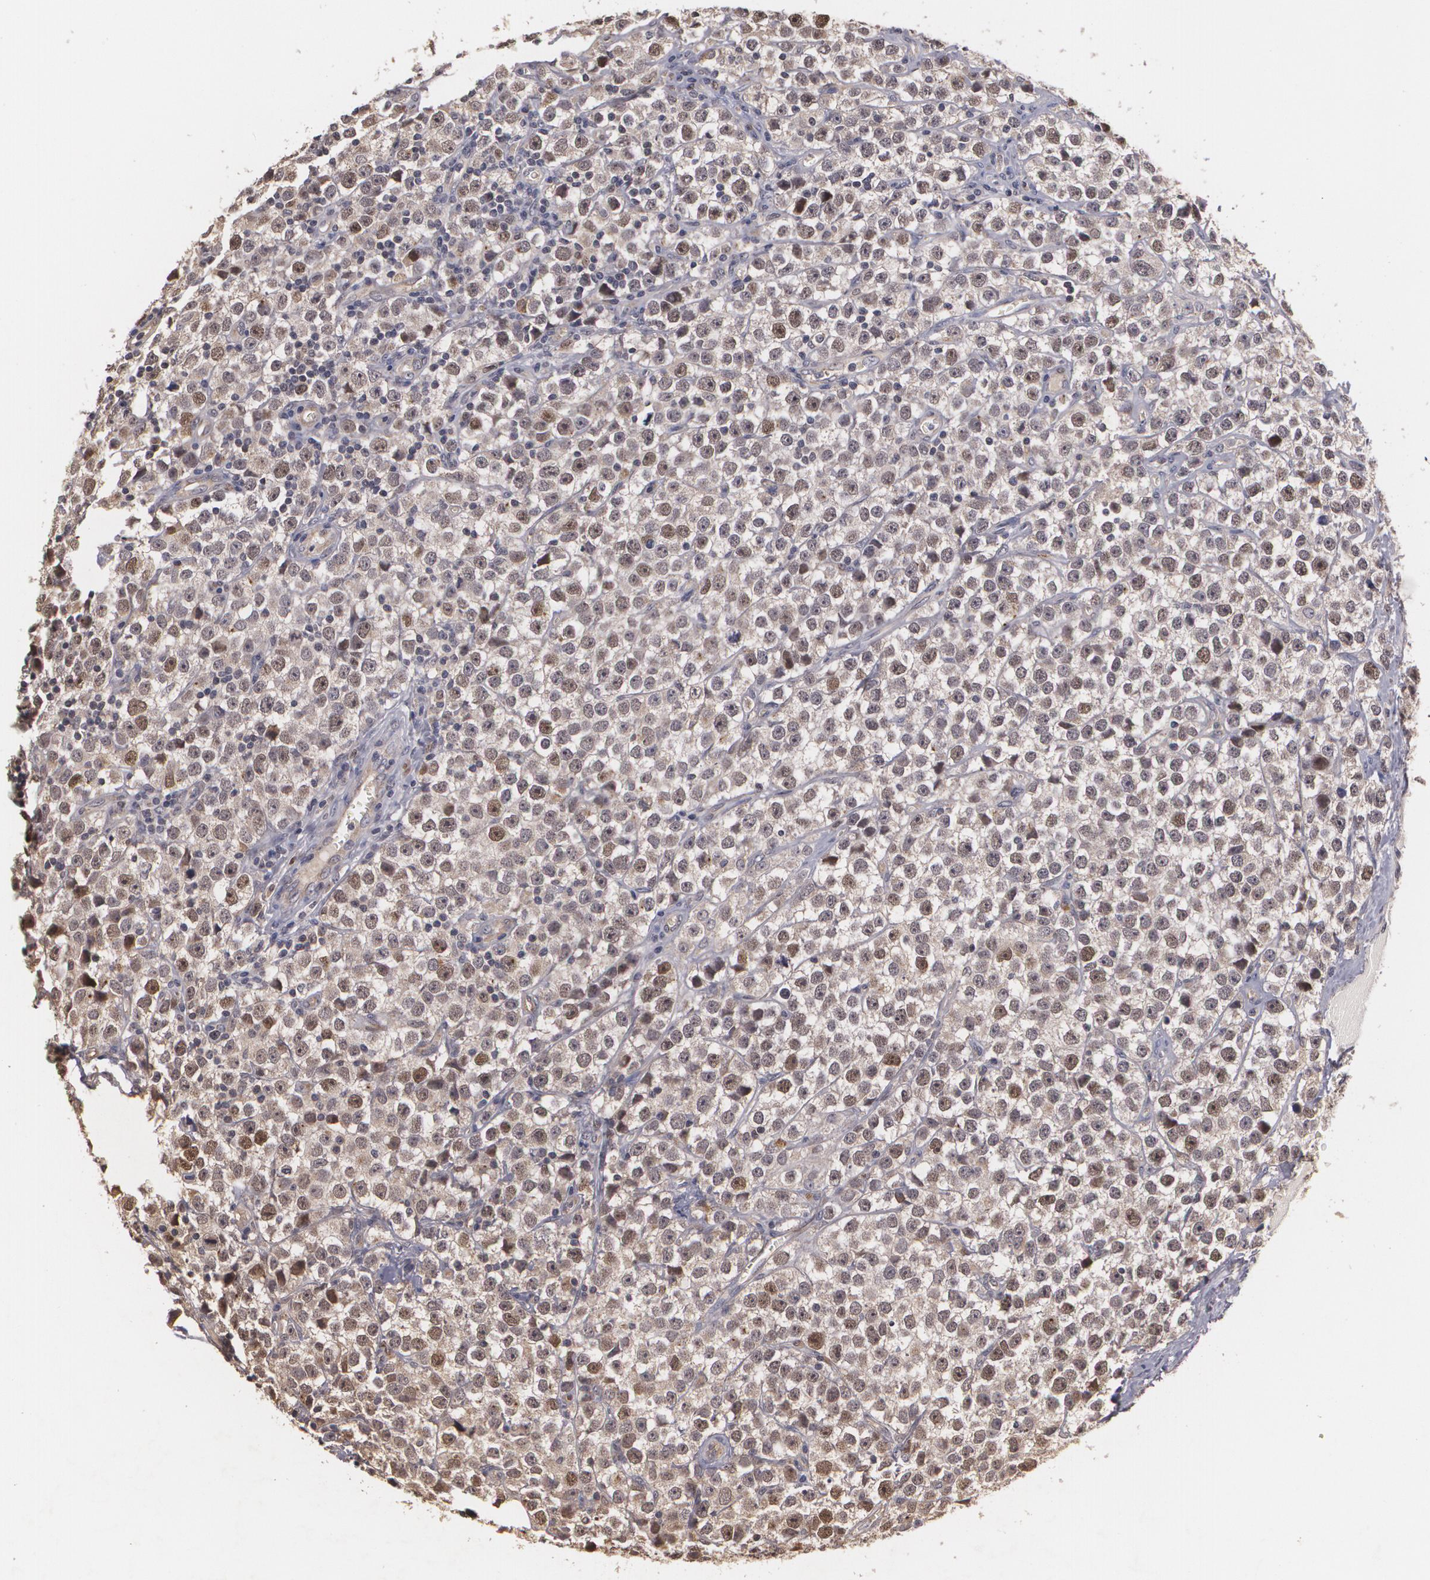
{"staining": {"intensity": "moderate", "quantity": ">75%", "location": "cytoplasmic/membranous,nuclear"}, "tissue": "testis cancer", "cell_type": "Tumor cells", "image_type": "cancer", "snomed": [{"axis": "morphology", "description": "Seminoma, NOS"}, {"axis": "topography", "description": "Testis"}], "caption": "Testis cancer stained with a brown dye reveals moderate cytoplasmic/membranous and nuclear positive expression in about >75% of tumor cells.", "gene": "BRCA1", "patient": {"sex": "male", "age": 25}}